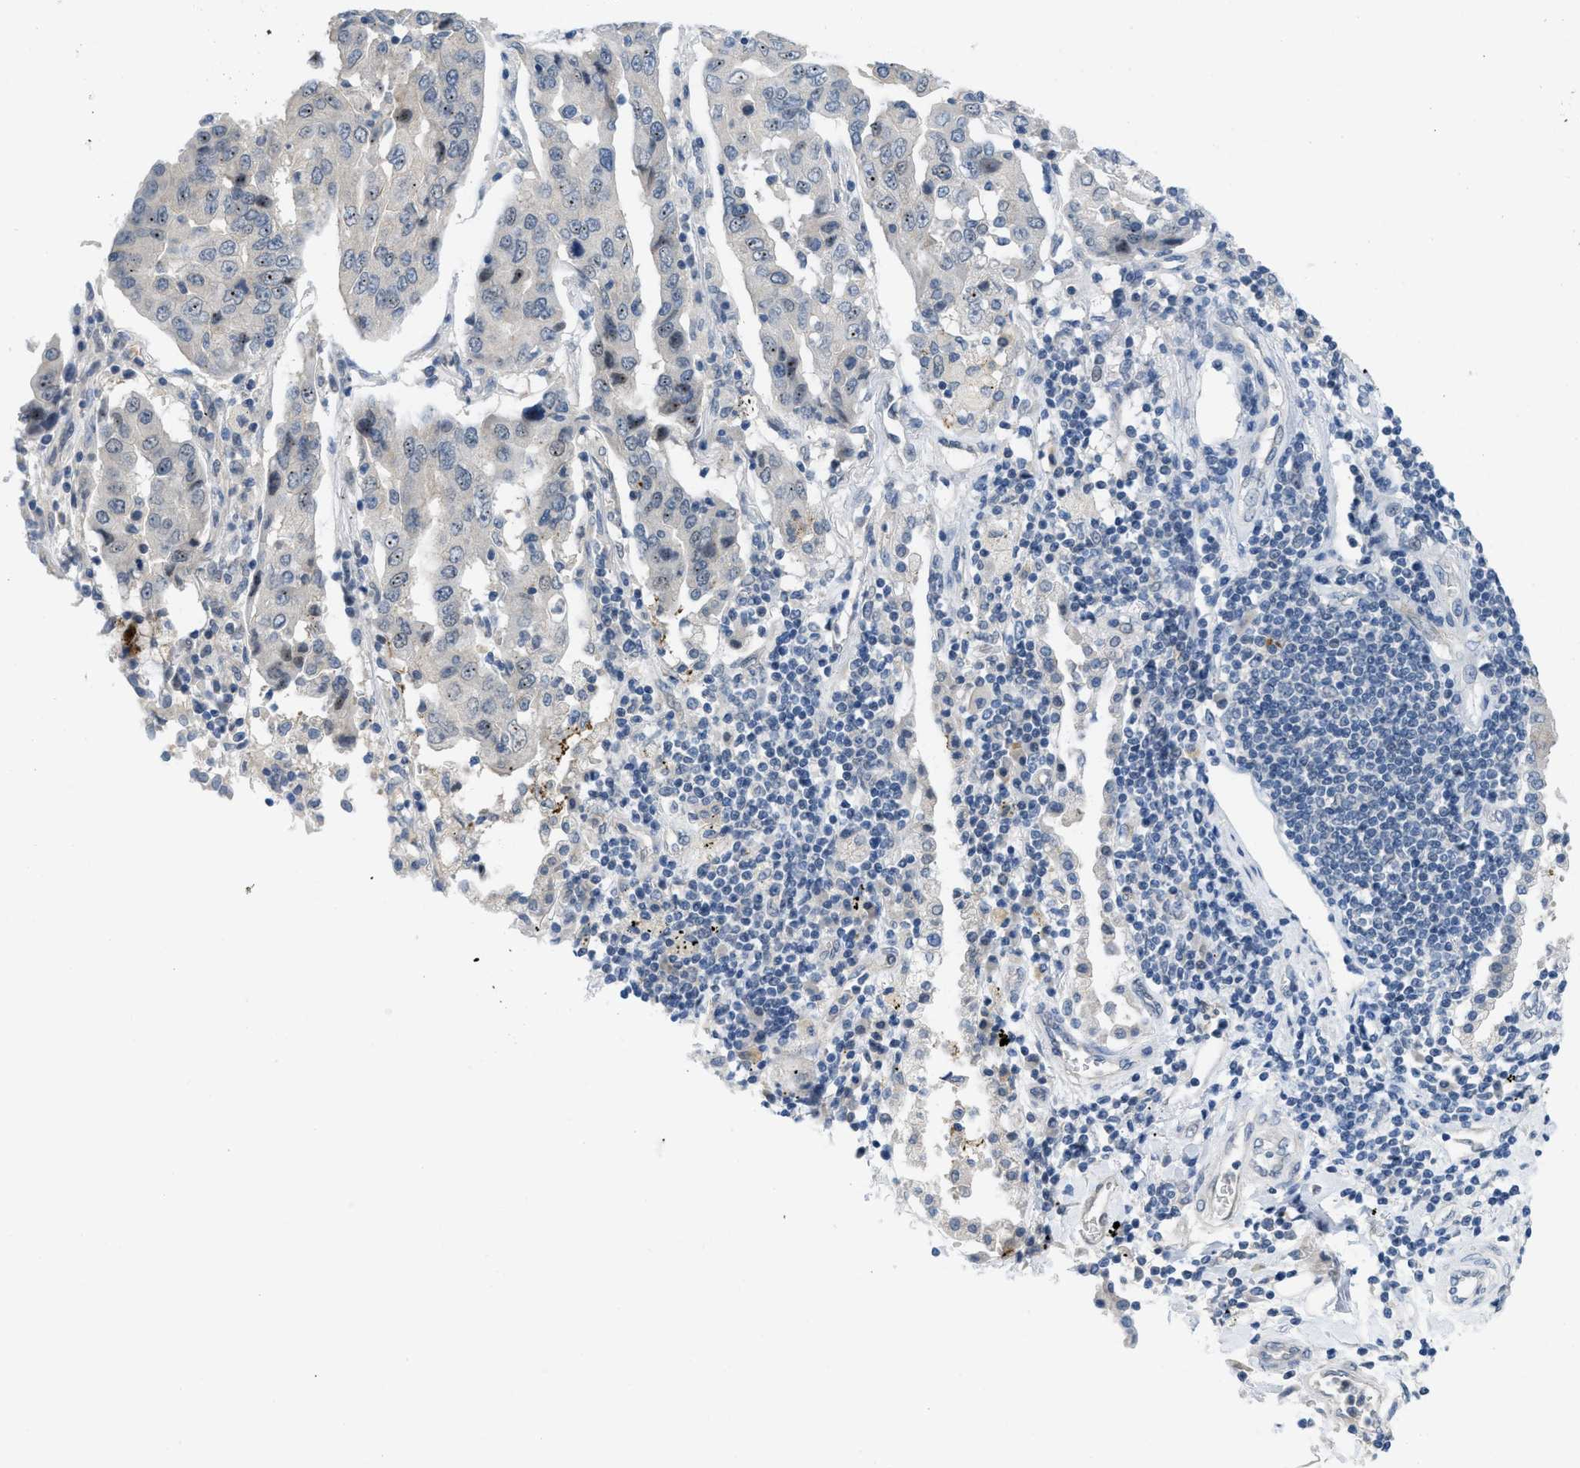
{"staining": {"intensity": "negative", "quantity": "none", "location": "none"}, "tissue": "lung cancer", "cell_type": "Tumor cells", "image_type": "cancer", "snomed": [{"axis": "morphology", "description": "Adenocarcinoma, NOS"}, {"axis": "topography", "description": "Lung"}], "caption": "The micrograph reveals no significant expression in tumor cells of adenocarcinoma (lung).", "gene": "TNFAIP1", "patient": {"sex": "female", "age": 65}}